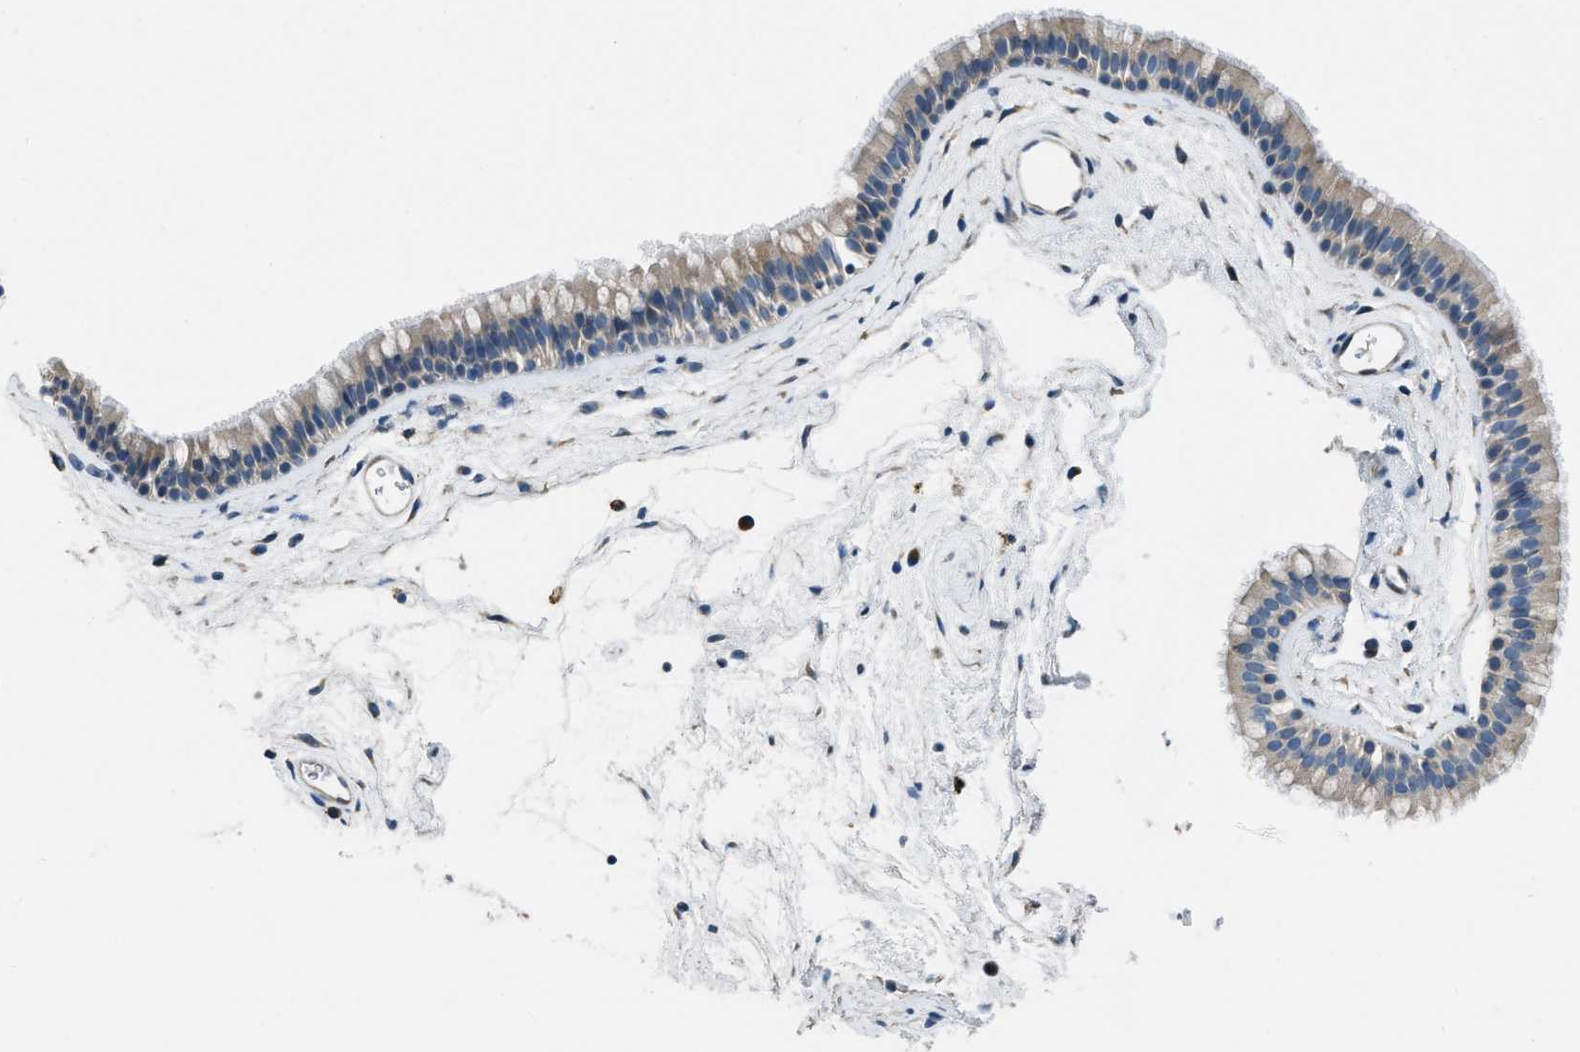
{"staining": {"intensity": "moderate", "quantity": ">75%", "location": "cytoplasmic/membranous"}, "tissue": "nasopharynx", "cell_type": "Respiratory epithelial cells", "image_type": "normal", "snomed": [{"axis": "morphology", "description": "Normal tissue, NOS"}, {"axis": "morphology", "description": "Inflammation, NOS"}, {"axis": "topography", "description": "Nasopharynx"}], "caption": "IHC micrograph of unremarkable nasopharynx: nasopharynx stained using IHC exhibits medium levels of moderate protein expression localized specifically in the cytoplasmic/membranous of respiratory epithelial cells, appearing as a cytoplasmic/membranous brown color.", "gene": "GGCX", "patient": {"sex": "male", "age": 48}}